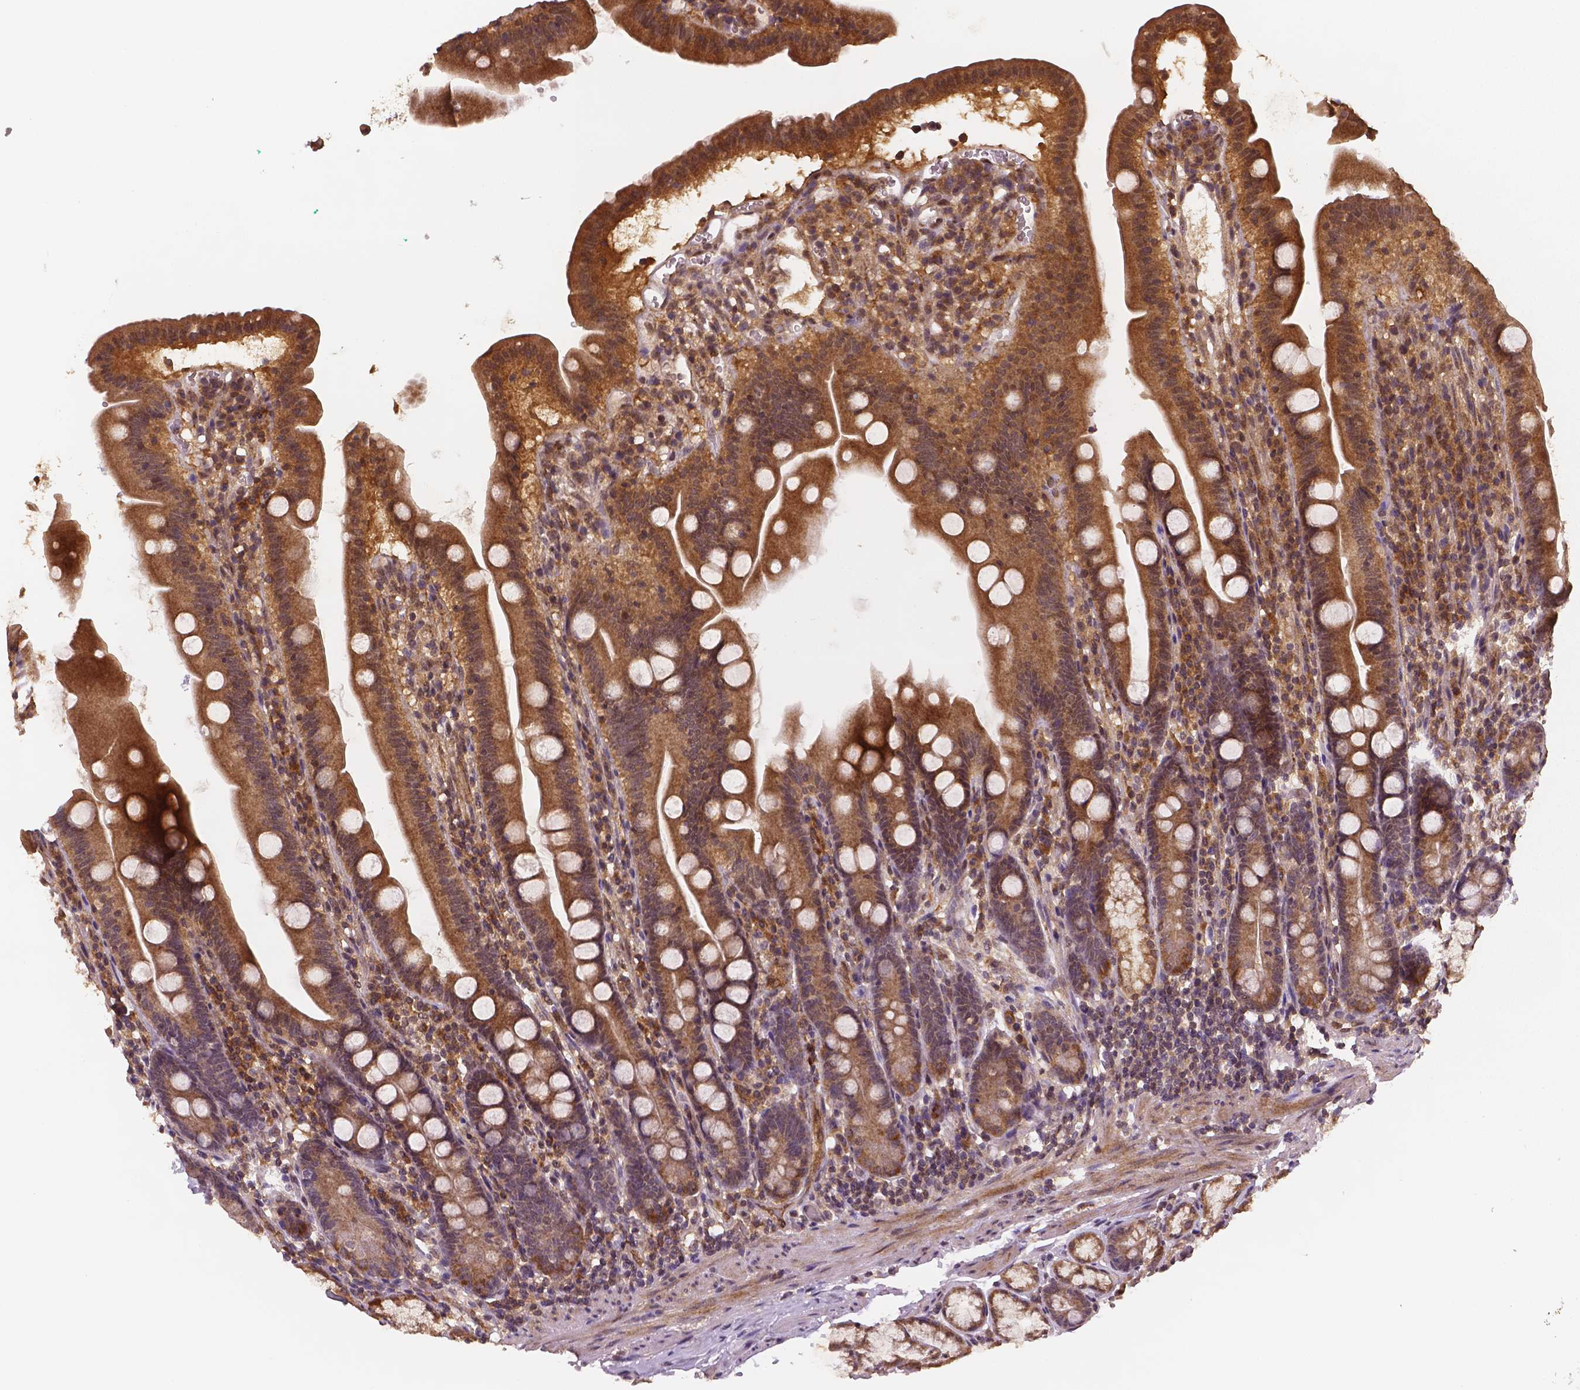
{"staining": {"intensity": "moderate", "quantity": ">75%", "location": "cytoplasmic/membranous"}, "tissue": "duodenum", "cell_type": "Glandular cells", "image_type": "normal", "snomed": [{"axis": "morphology", "description": "Normal tissue, NOS"}, {"axis": "topography", "description": "Duodenum"}], "caption": "Immunohistochemical staining of normal duodenum demonstrates >75% levels of moderate cytoplasmic/membranous protein staining in about >75% of glandular cells. The protein of interest is shown in brown color, while the nuclei are stained blue.", "gene": "STAT3", "patient": {"sex": "female", "age": 67}}